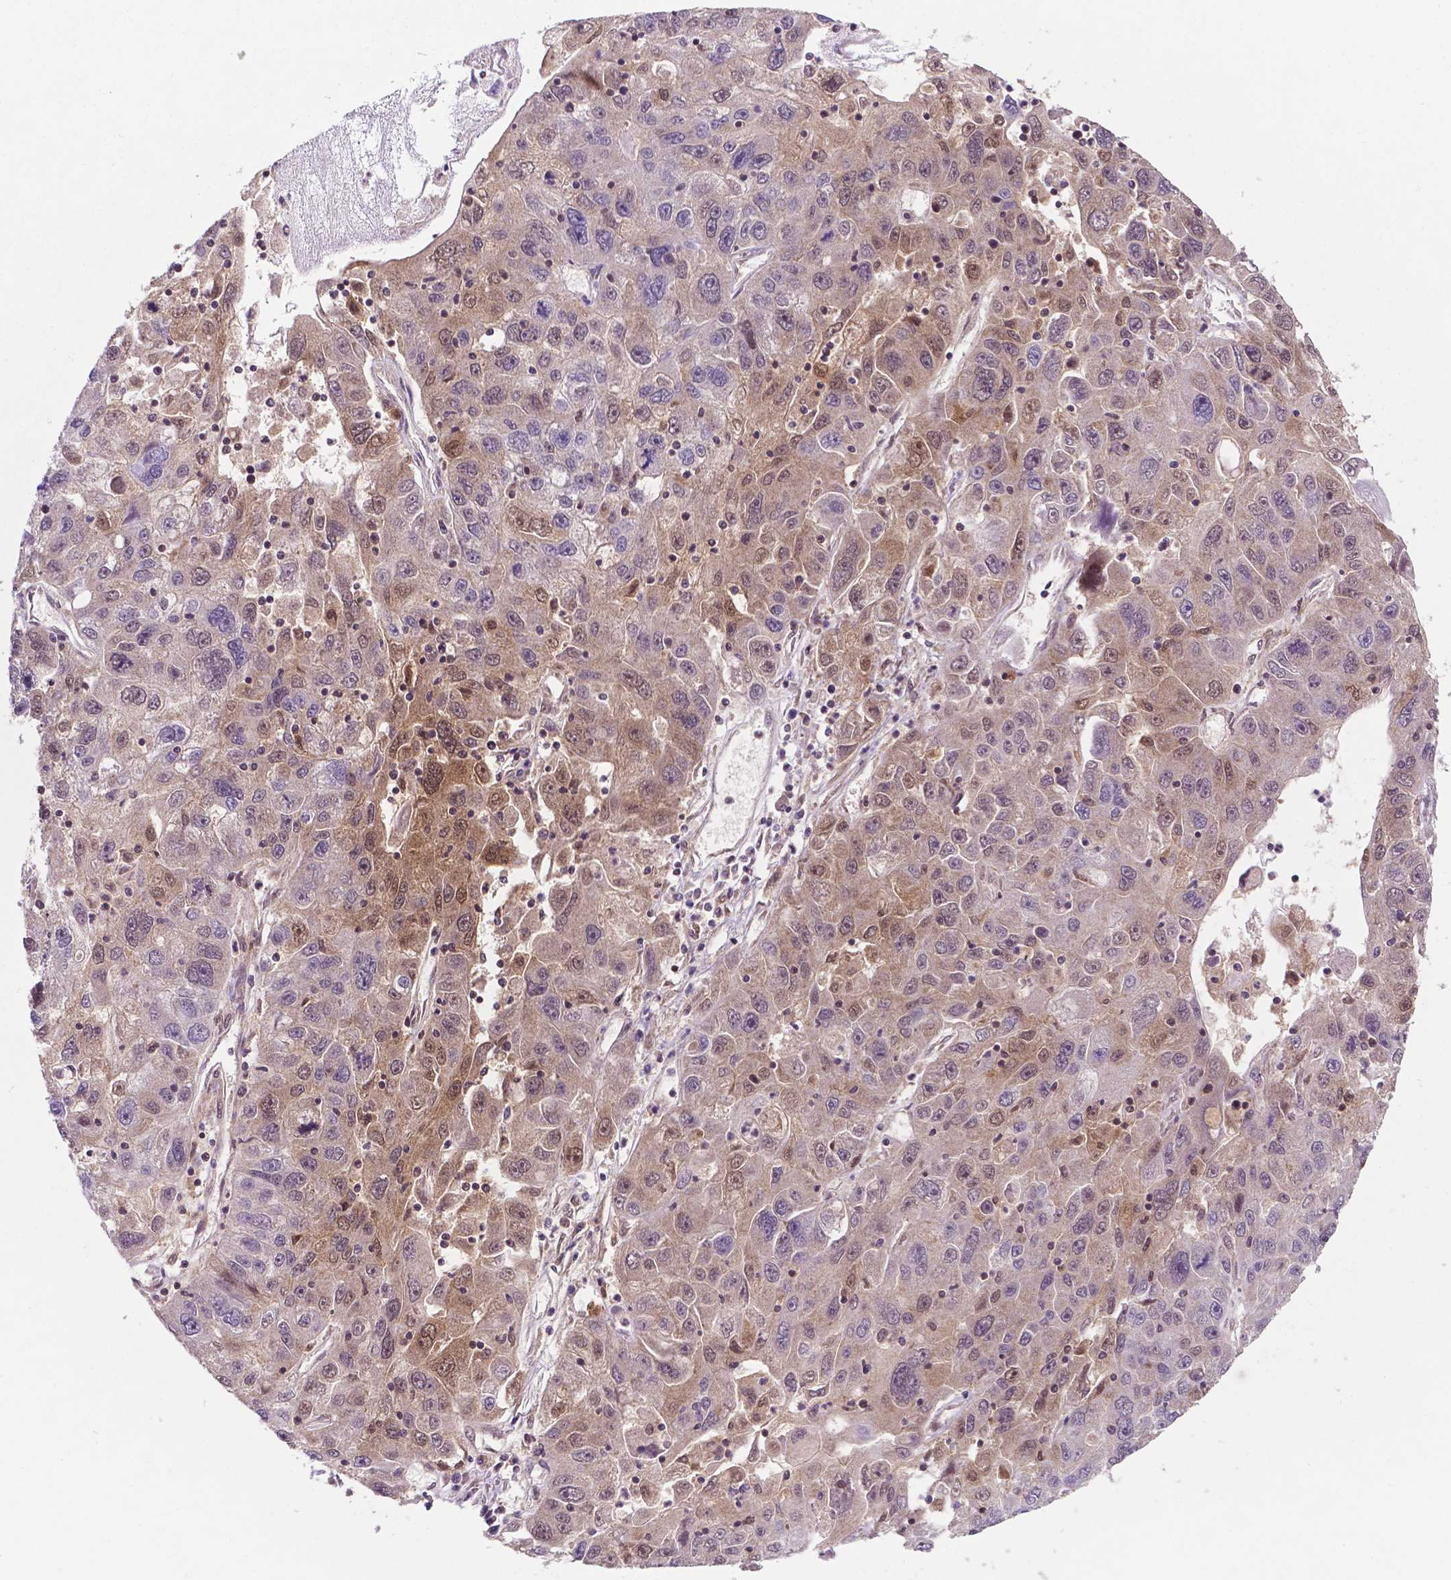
{"staining": {"intensity": "moderate", "quantity": "<25%", "location": "cytoplasmic/membranous,nuclear"}, "tissue": "stomach cancer", "cell_type": "Tumor cells", "image_type": "cancer", "snomed": [{"axis": "morphology", "description": "Adenocarcinoma, NOS"}, {"axis": "topography", "description": "Stomach"}], "caption": "High-magnification brightfield microscopy of adenocarcinoma (stomach) stained with DAB (brown) and counterstained with hematoxylin (blue). tumor cells exhibit moderate cytoplasmic/membranous and nuclear staining is identified in about<25% of cells.", "gene": "UBE2L6", "patient": {"sex": "male", "age": 56}}